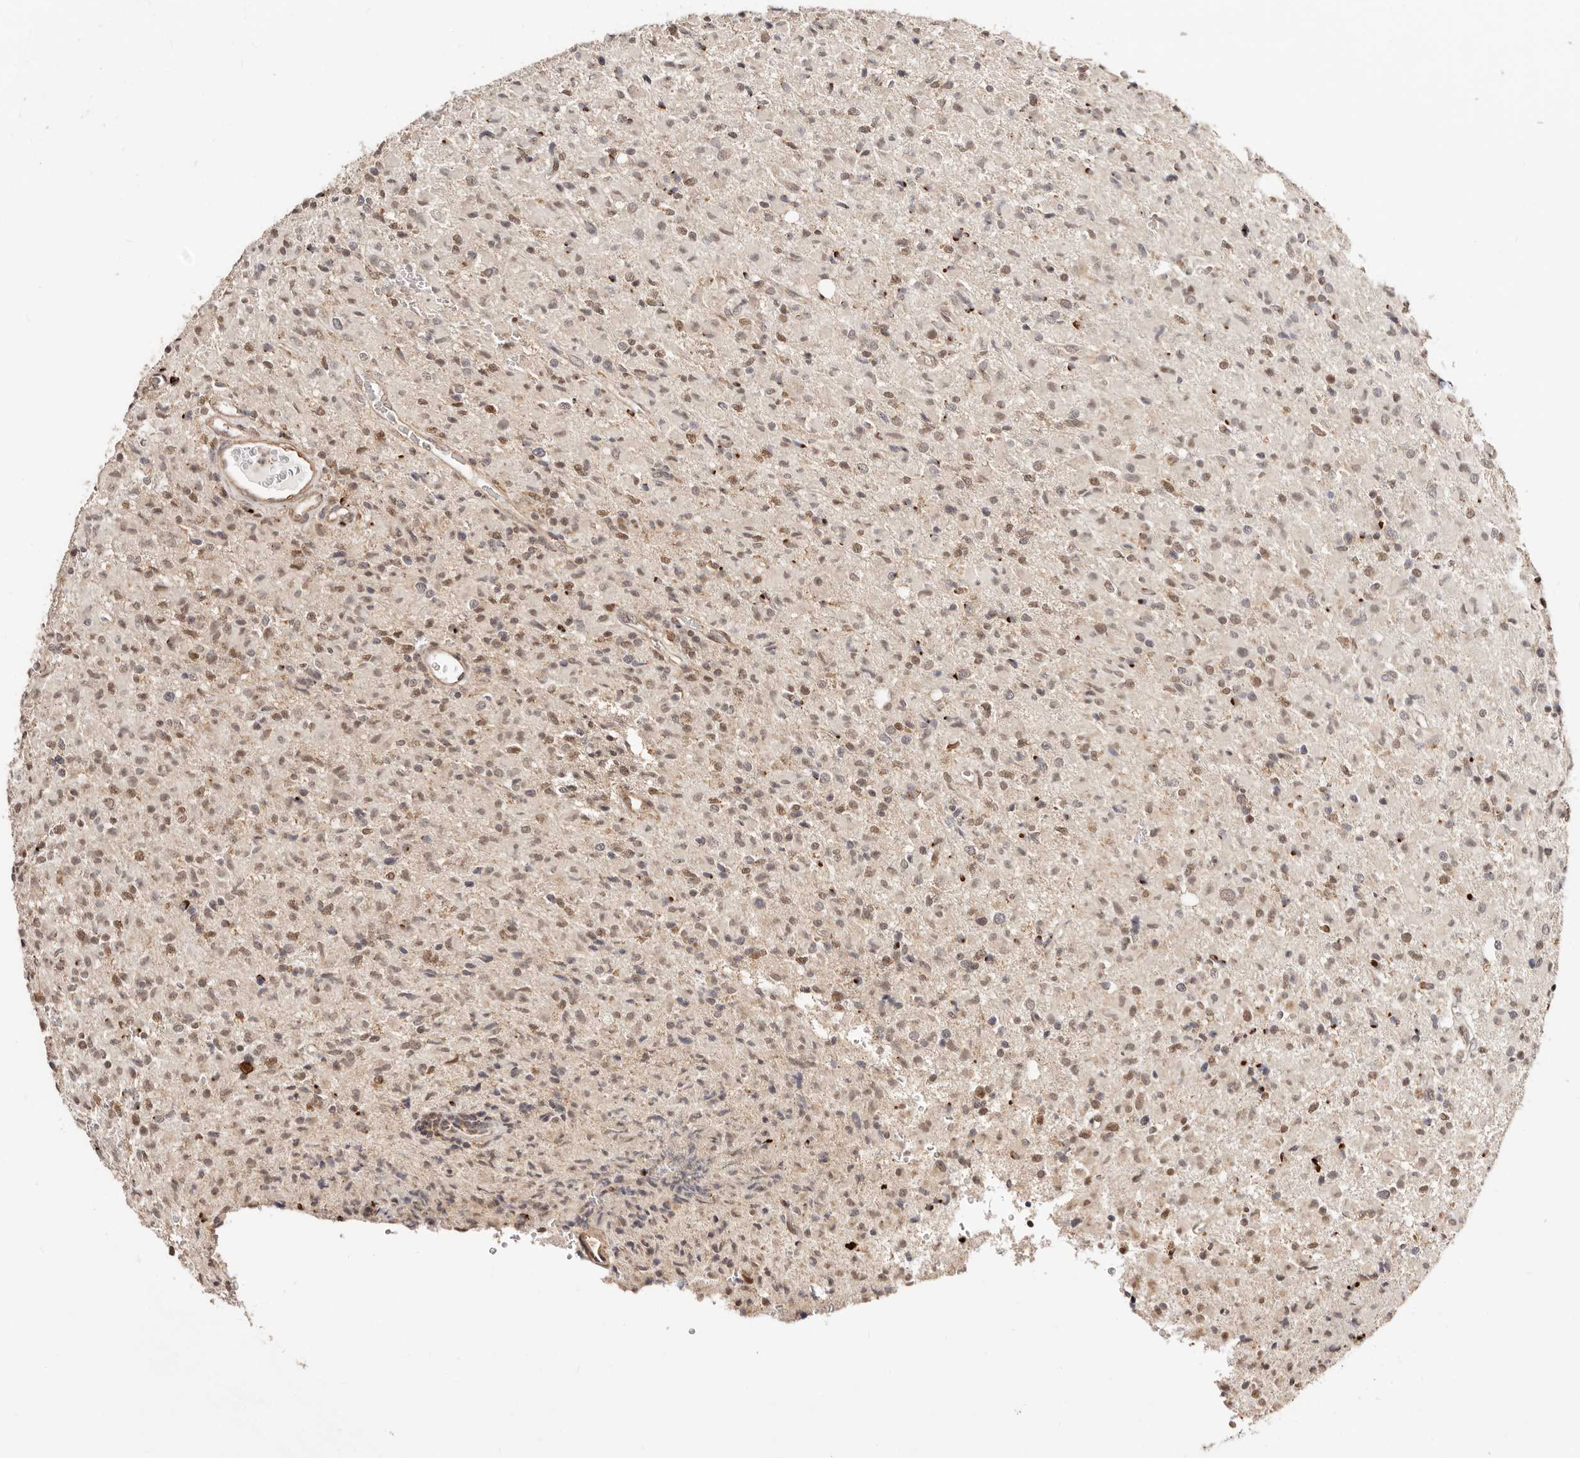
{"staining": {"intensity": "moderate", "quantity": "25%-75%", "location": "nuclear"}, "tissue": "glioma", "cell_type": "Tumor cells", "image_type": "cancer", "snomed": [{"axis": "morphology", "description": "Glioma, malignant, High grade"}, {"axis": "topography", "description": "Brain"}], "caption": "Protein expression analysis of human malignant glioma (high-grade) reveals moderate nuclear expression in about 25%-75% of tumor cells.", "gene": "CTNNBL1", "patient": {"sex": "female", "age": 57}}